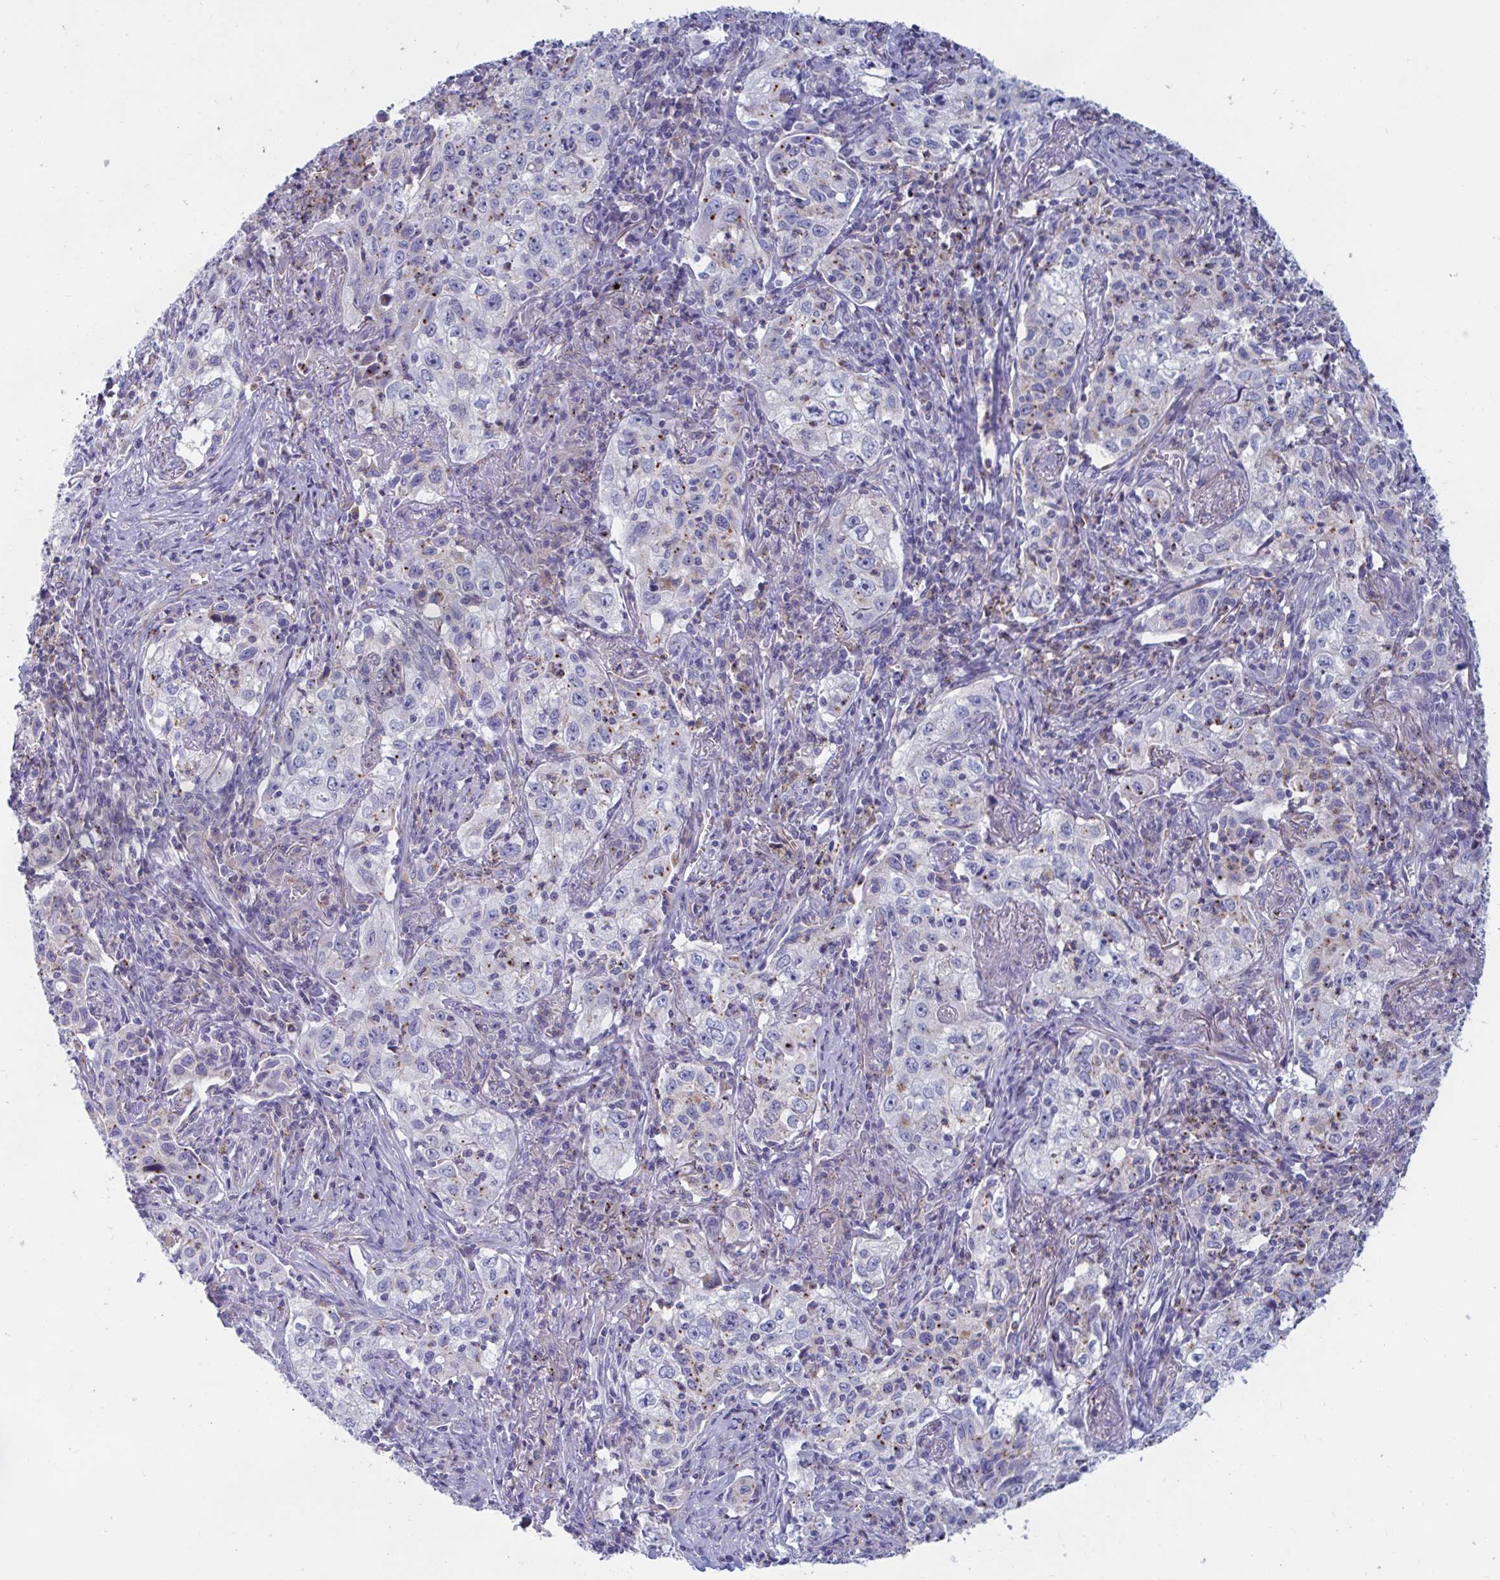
{"staining": {"intensity": "negative", "quantity": "none", "location": "none"}, "tissue": "lung cancer", "cell_type": "Tumor cells", "image_type": "cancer", "snomed": [{"axis": "morphology", "description": "Squamous cell carcinoma, NOS"}, {"axis": "topography", "description": "Lung"}], "caption": "This is an immunohistochemistry (IHC) histopathology image of human squamous cell carcinoma (lung). There is no expression in tumor cells.", "gene": "SLC9A6", "patient": {"sex": "male", "age": 71}}